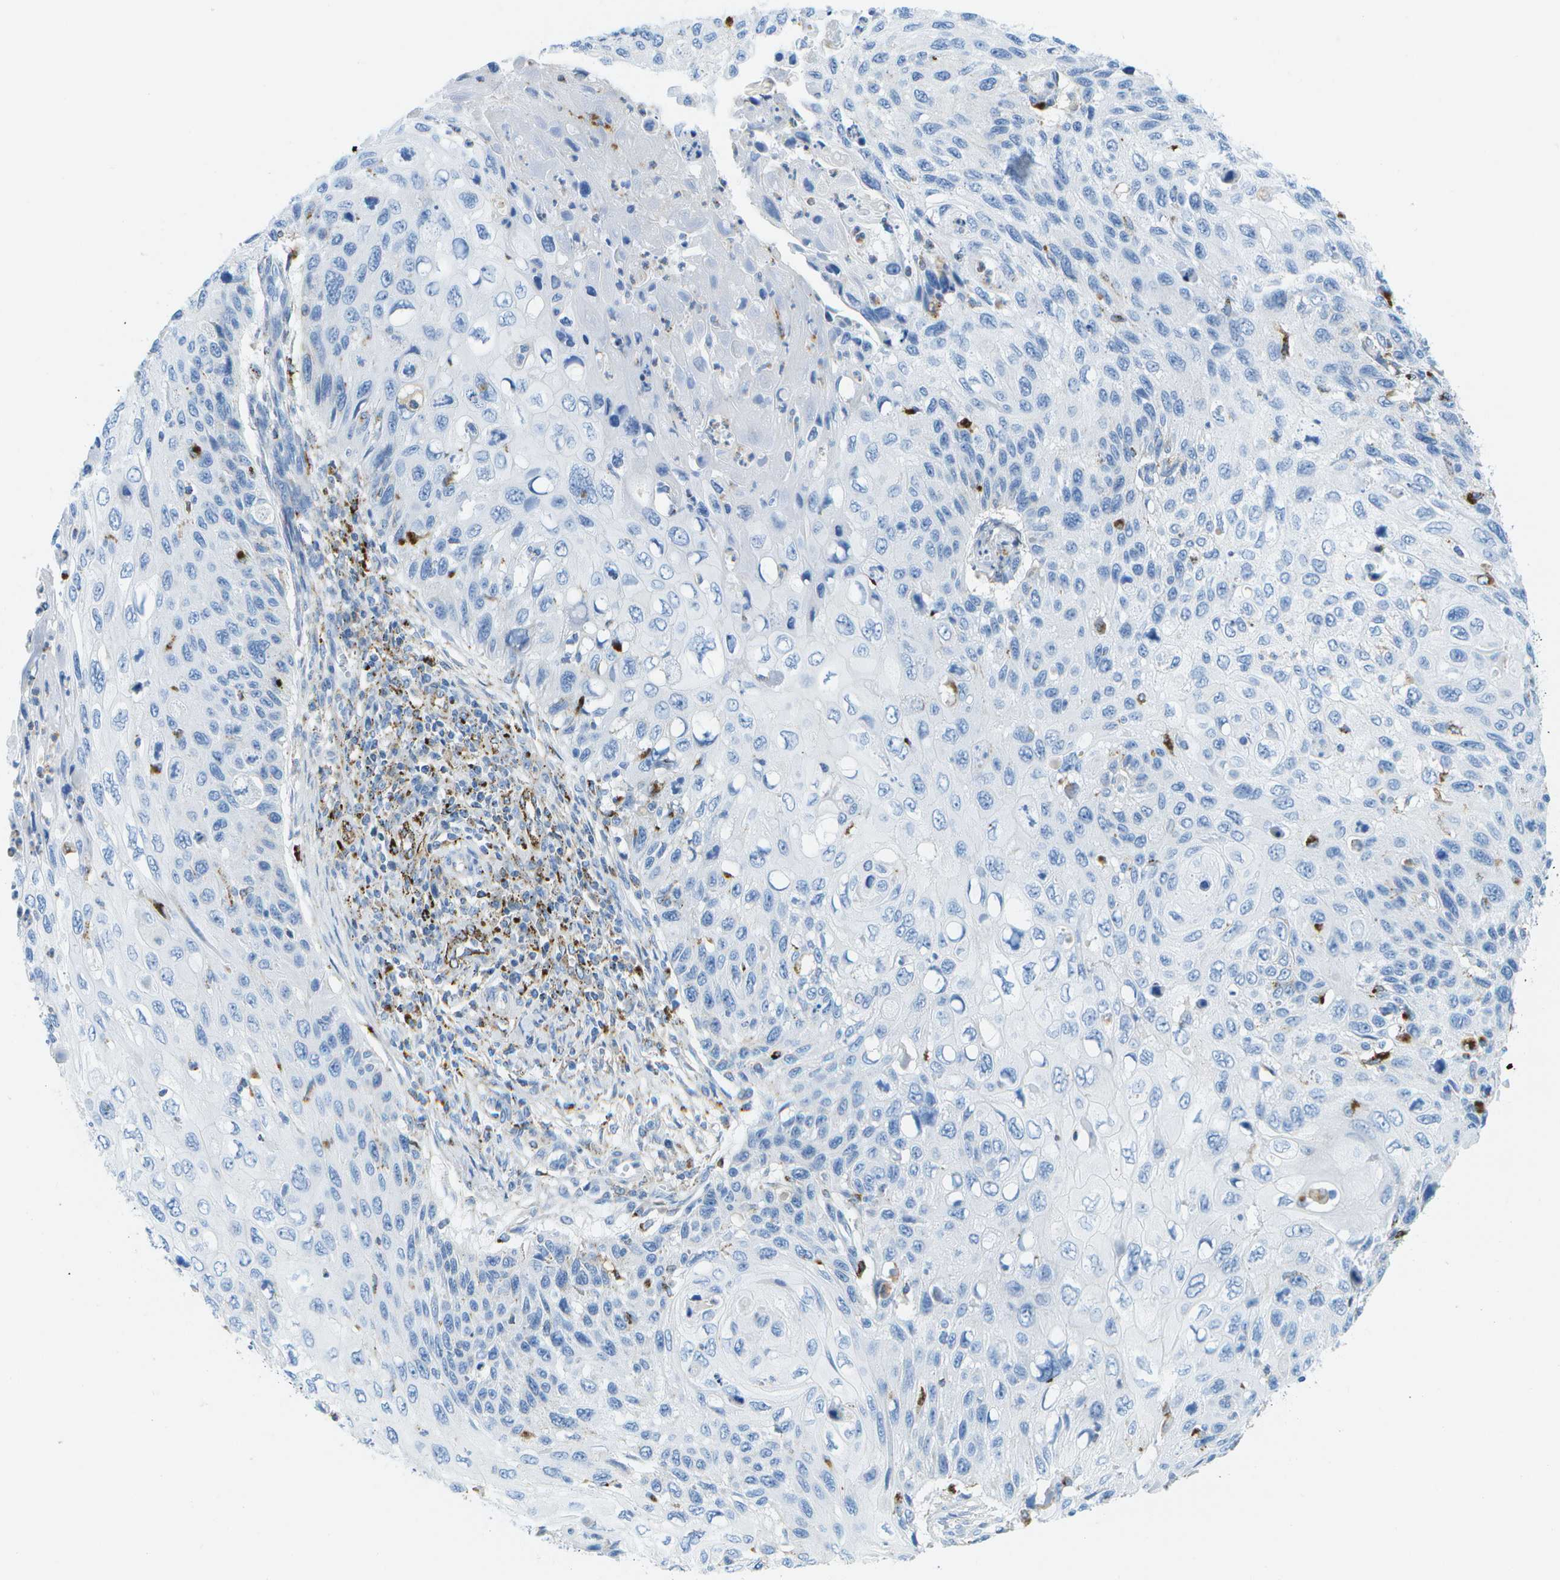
{"staining": {"intensity": "negative", "quantity": "none", "location": "none"}, "tissue": "cervical cancer", "cell_type": "Tumor cells", "image_type": "cancer", "snomed": [{"axis": "morphology", "description": "Squamous cell carcinoma, NOS"}, {"axis": "topography", "description": "Cervix"}], "caption": "The histopathology image demonstrates no staining of tumor cells in cervical squamous cell carcinoma. Brightfield microscopy of IHC stained with DAB (brown) and hematoxylin (blue), captured at high magnification.", "gene": "PRCP", "patient": {"sex": "female", "age": 70}}